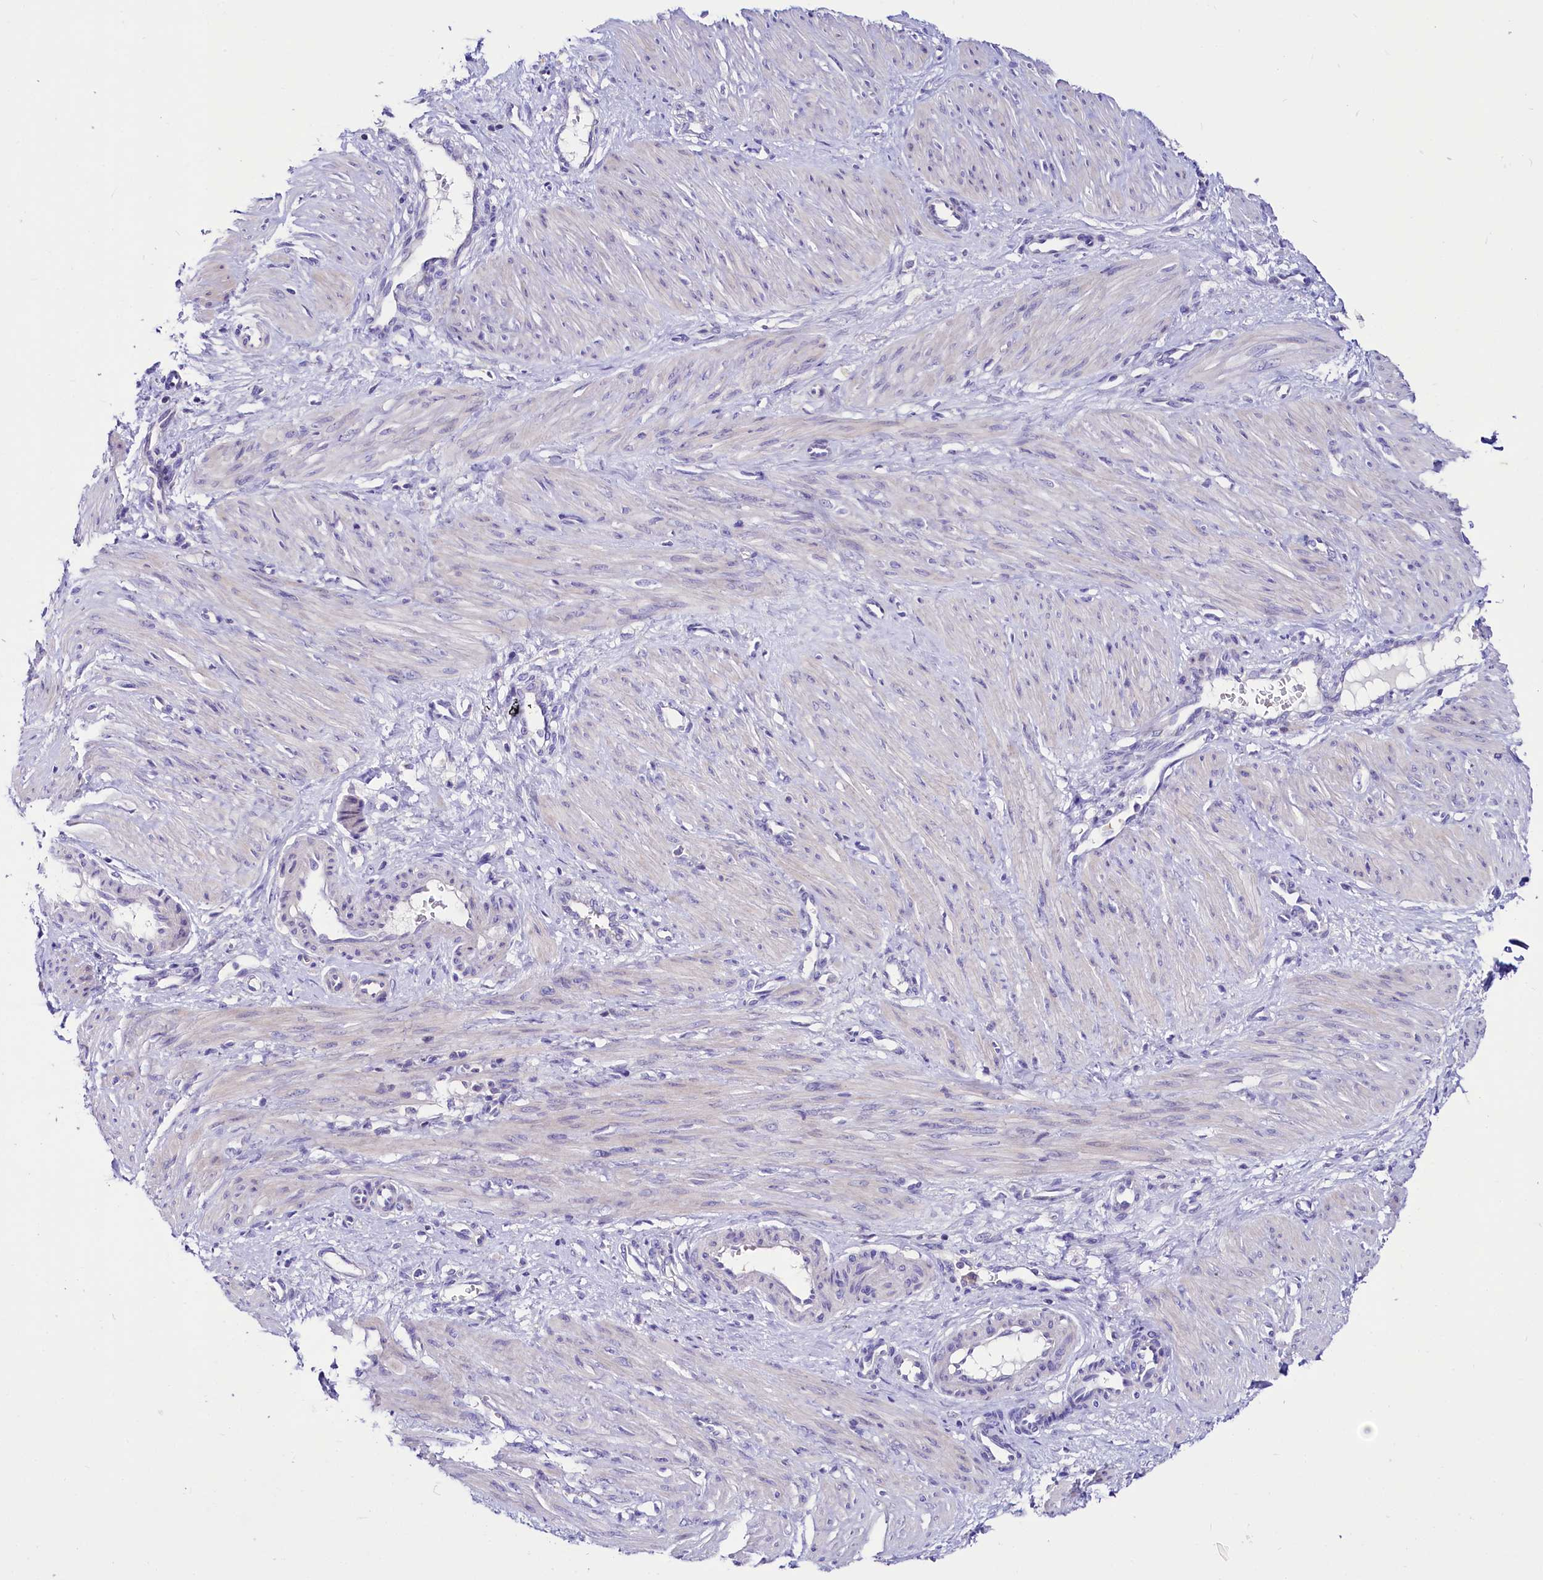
{"staining": {"intensity": "negative", "quantity": "none", "location": "none"}, "tissue": "smooth muscle", "cell_type": "Smooth muscle cells", "image_type": "normal", "snomed": [{"axis": "morphology", "description": "Normal tissue, NOS"}, {"axis": "topography", "description": "Endometrium"}], "caption": "An image of smooth muscle stained for a protein exhibits no brown staining in smooth muscle cells. (DAB IHC visualized using brightfield microscopy, high magnification).", "gene": "ABHD5", "patient": {"sex": "female", "age": 33}}